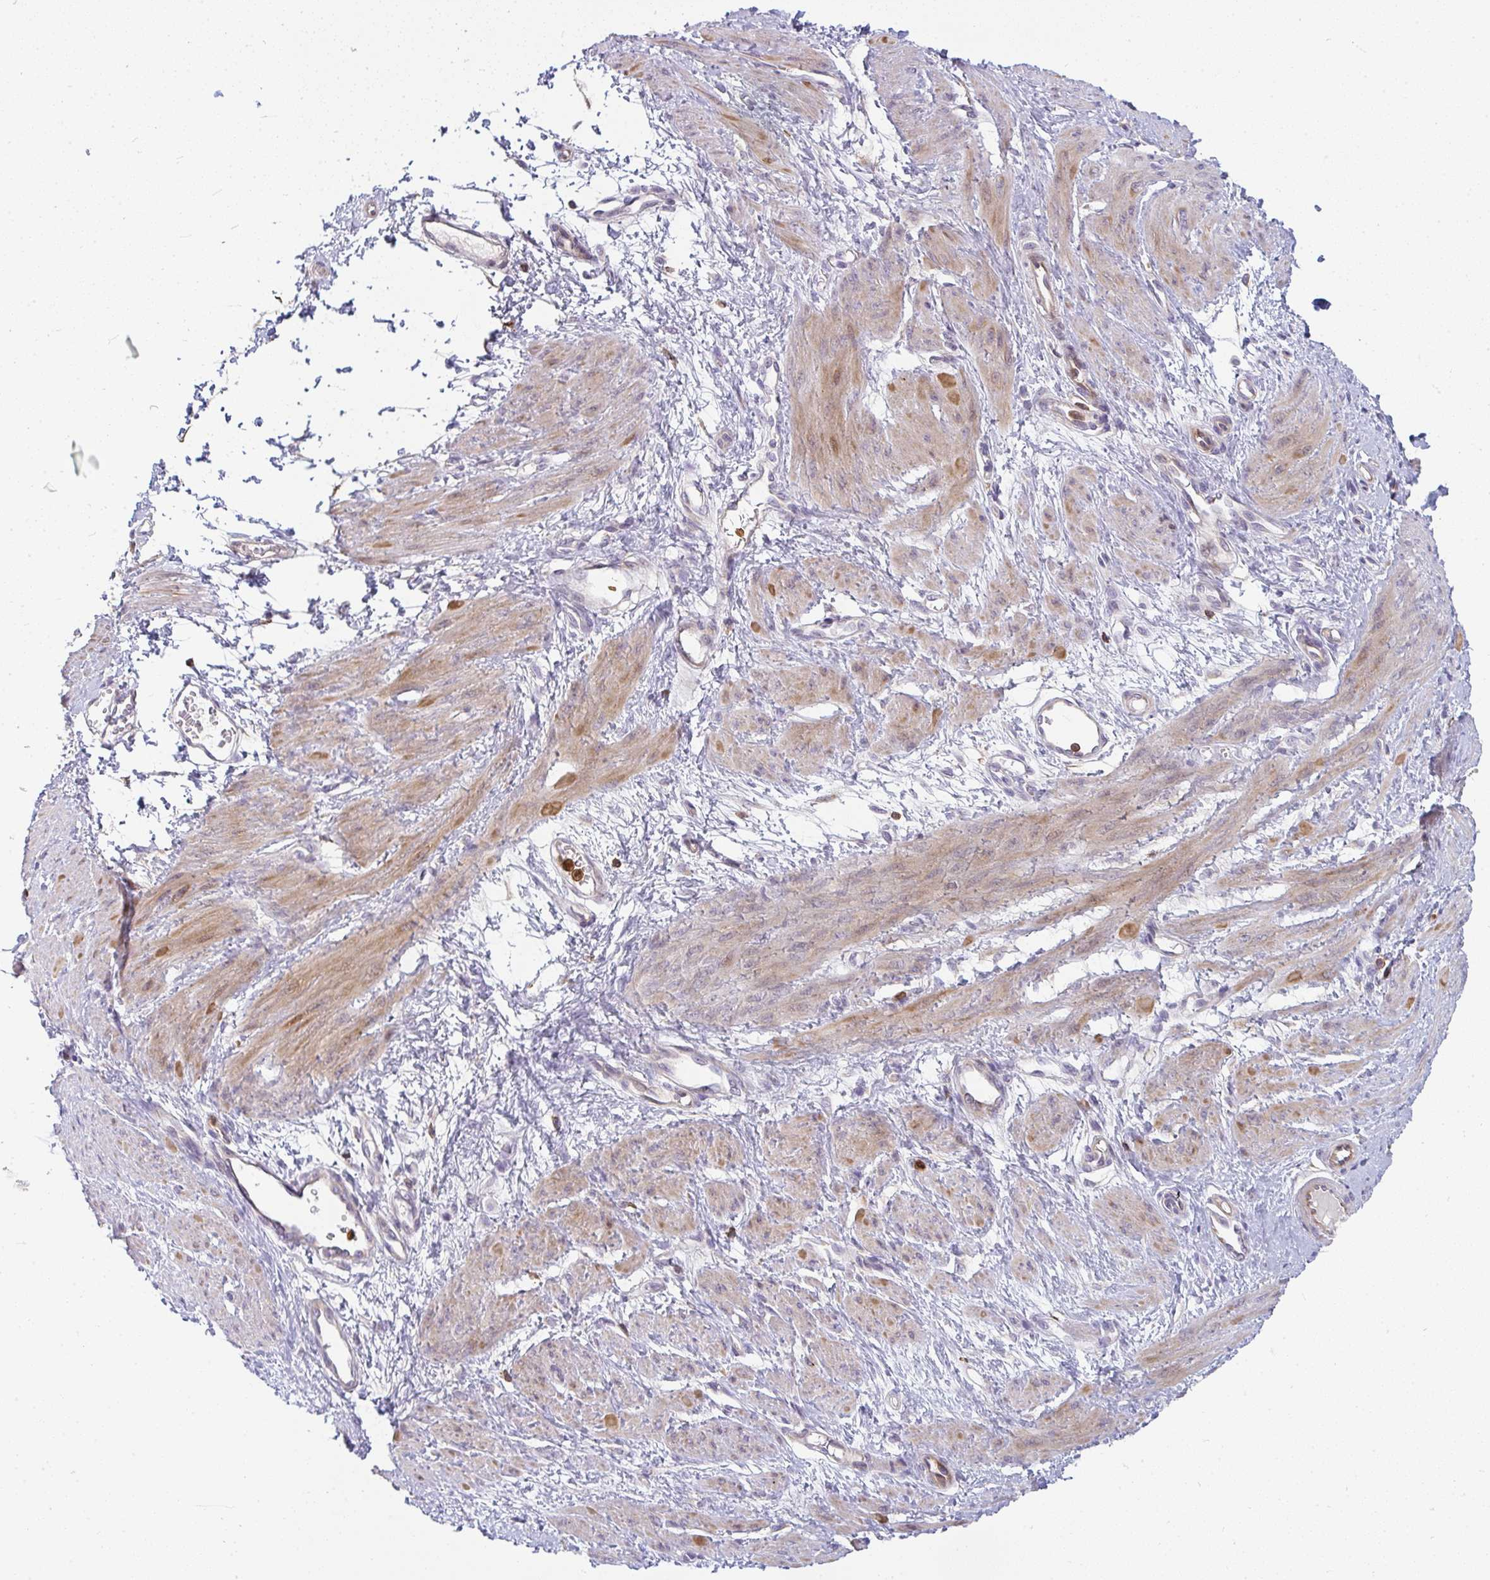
{"staining": {"intensity": "moderate", "quantity": "25%-75%", "location": "cytoplasmic/membranous"}, "tissue": "smooth muscle", "cell_type": "Smooth muscle cells", "image_type": "normal", "snomed": [{"axis": "morphology", "description": "Normal tissue, NOS"}, {"axis": "topography", "description": "Smooth muscle"}, {"axis": "topography", "description": "Uterus"}], "caption": "Smooth muscle cells display medium levels of moderate cytoplasmic/membranous expression in about 25%-75% of cells in unremarkable human smooth muscle. (Brightfield microscopy of DAB IHC at high magnification).", "gene": "CSF3R", "patient": {"sex": "female", "age": 39}}